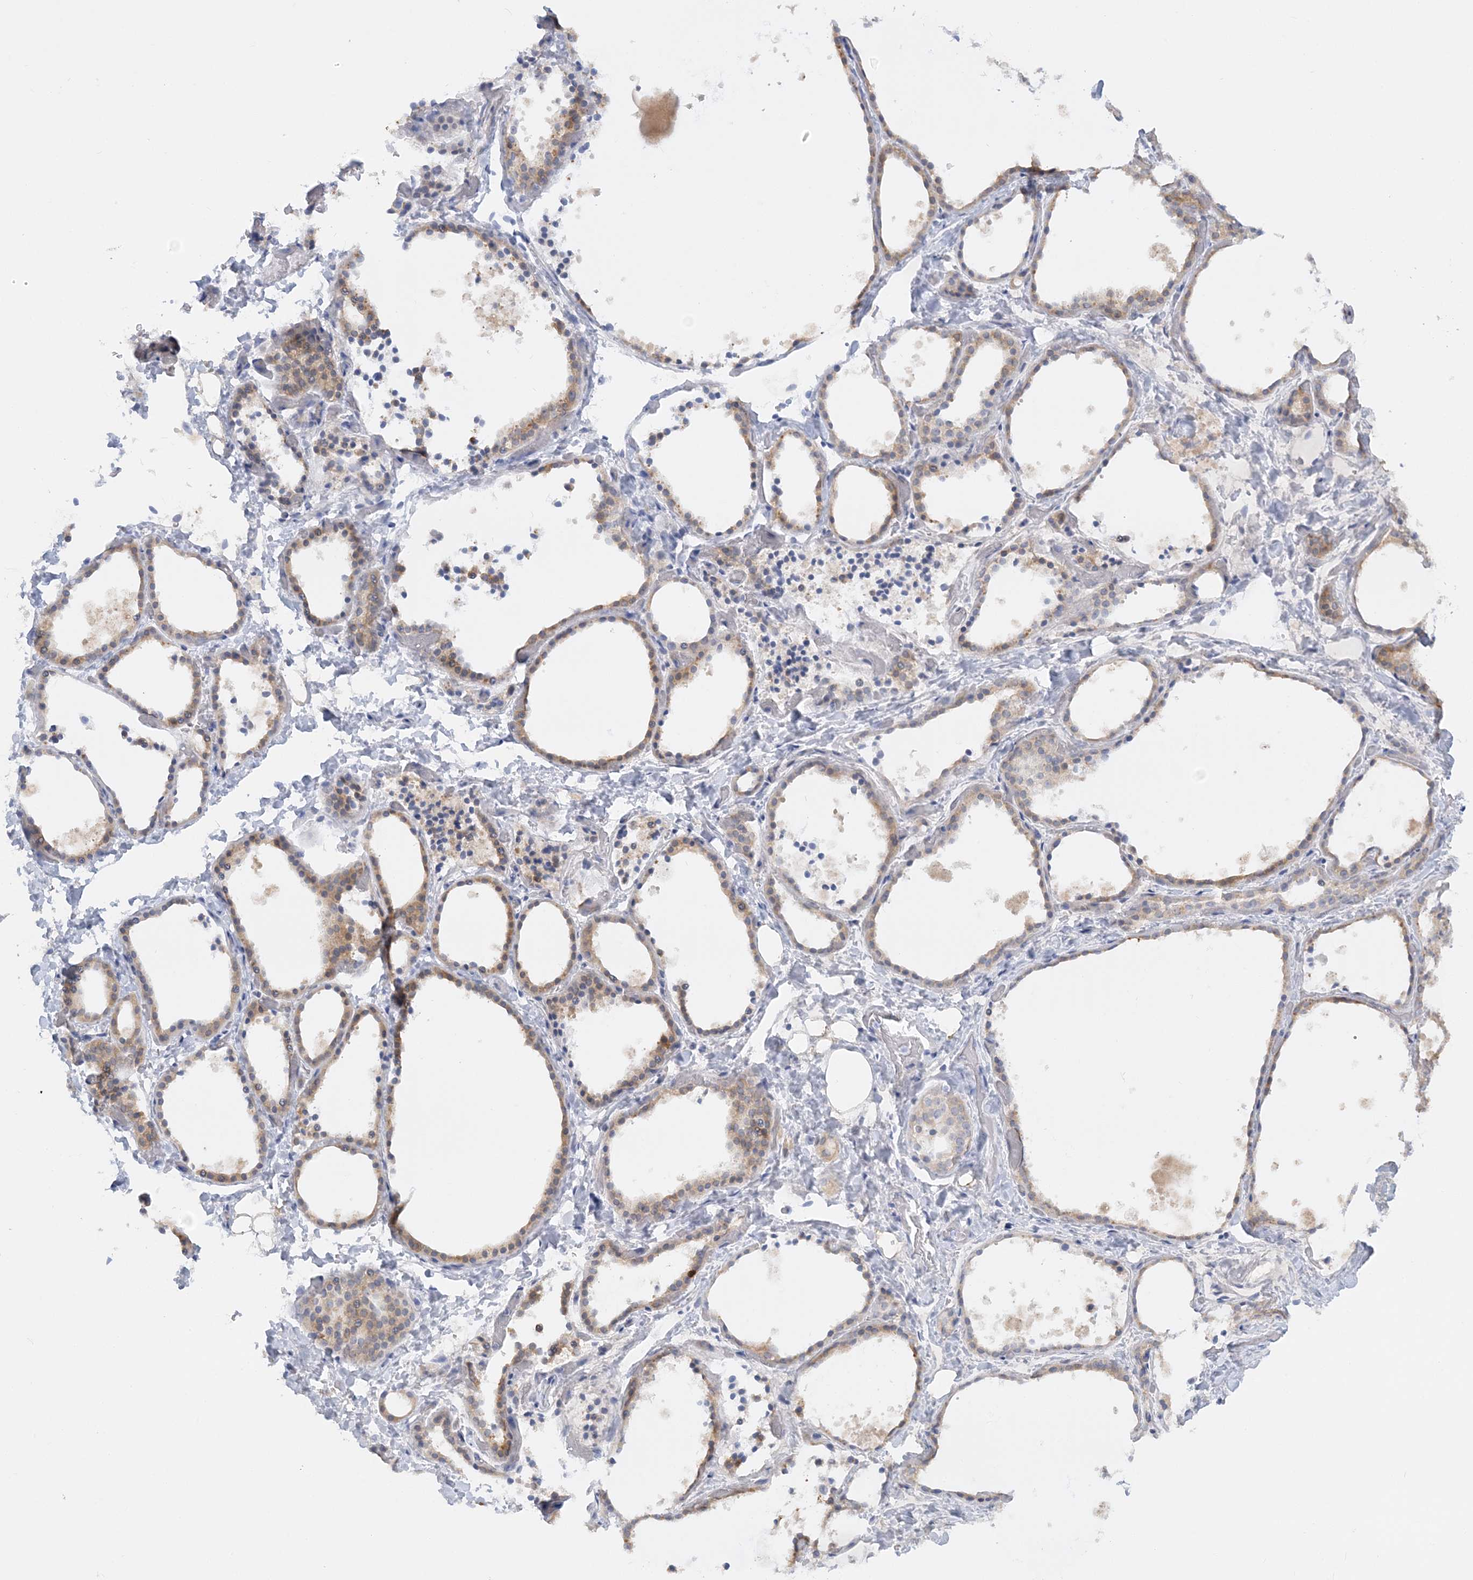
{"staining": {"intensity": "moderate", "quantity": ">75%", "location": "cytoplasmic/membranous"}, "tissue": "thyroid gland", "cell_type": "Glandular cells", "image_type": "normal", "snomed": [{"axis": "morphology", "description": "Normal tissue, NOS"}, {"axis": "topography", "description": "Thyroid gland"}], "caption": "An image of thyroid gland stained for a protein exhibits moderate cytoplasmic/membranous brown staining in glandular cells. The protein of interest is stained brown, and the nuclei are stained in blue (DAB IHC with brightfield microscopy, high magnification).", "gene": "ENSG00000288637", "patient": {"sex": "female", "age": 44}}